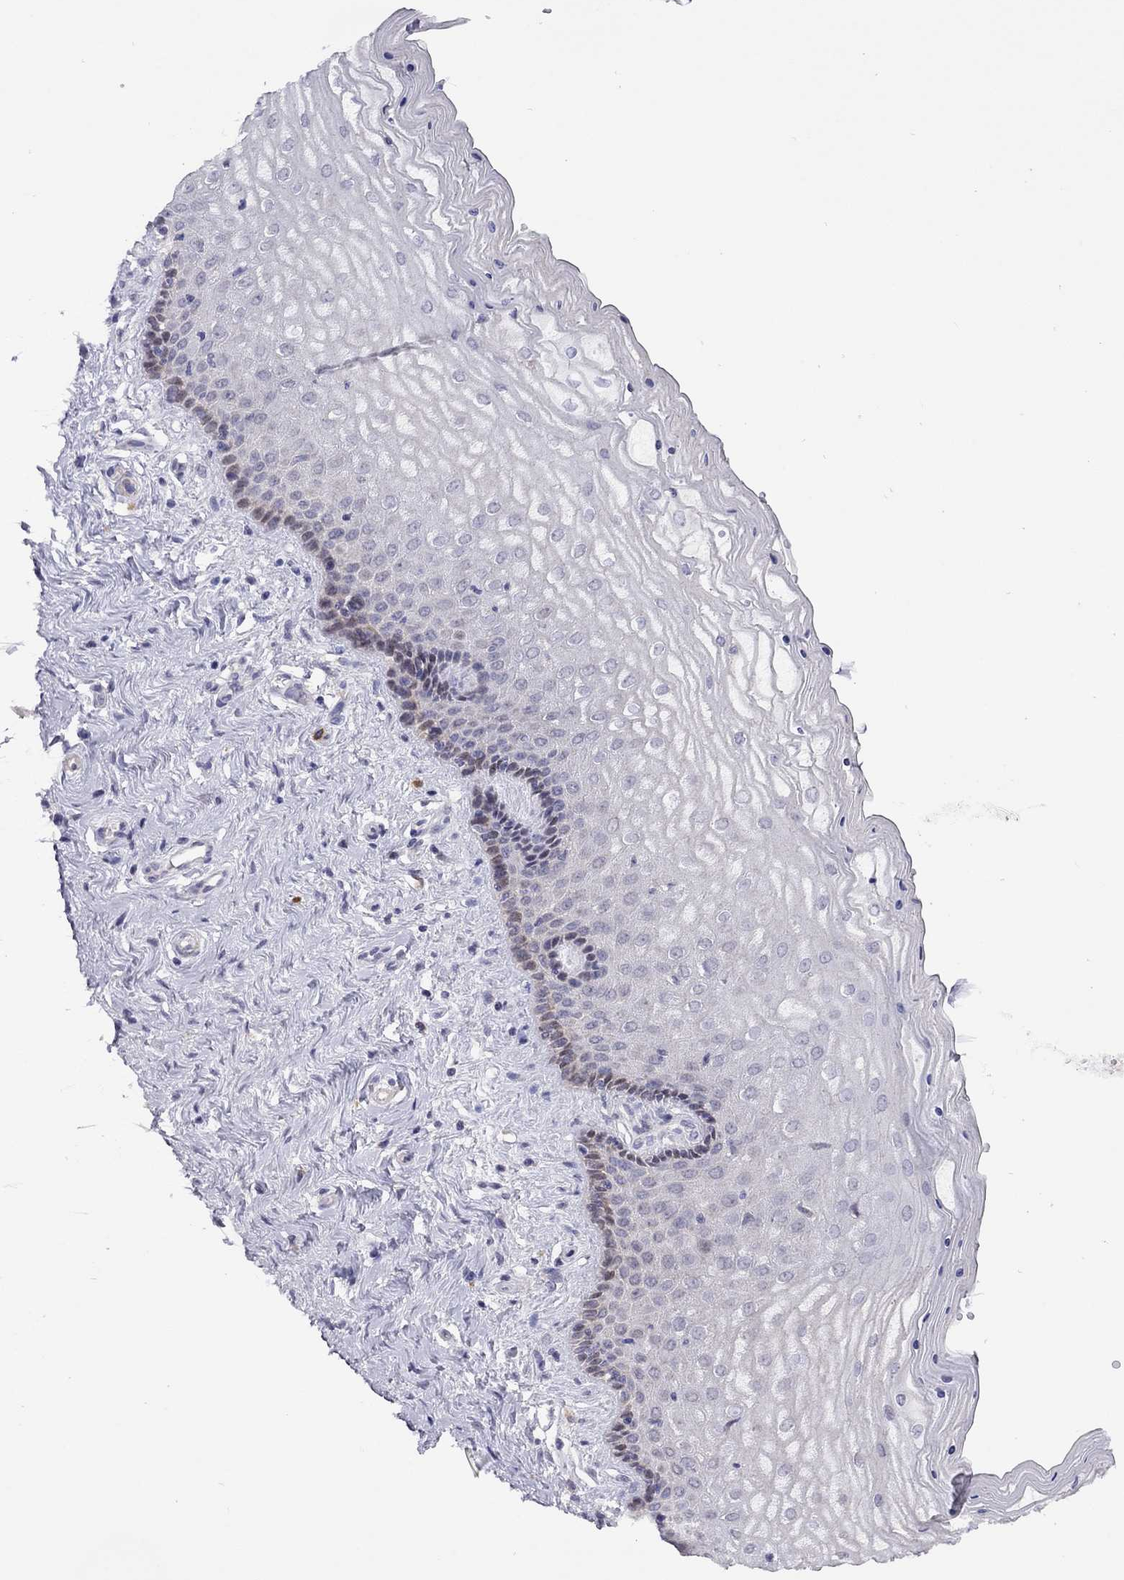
{"staining": {"intensity": "negative", "quantity": "none", "location": "none"}, "tissue": "vagina", "cell_type": "Squamous epithelial cells", "image_type": "normal", "snomed": [{"axis": "morphology", "description": "Normal tissue, NOS"}, {"axis": "topography", "description": "Vagina"}], "caption": "IHC photomicrograph of unremarkable vagina stained for a protein (brown), which demonstrates no positivity in squamous epithelial cells. (DAB immunohistochemistry (IHC) with hematoxylin counter stain).", "gene": "SYTL2", "patient": {"sex": "female", "age": 45}}